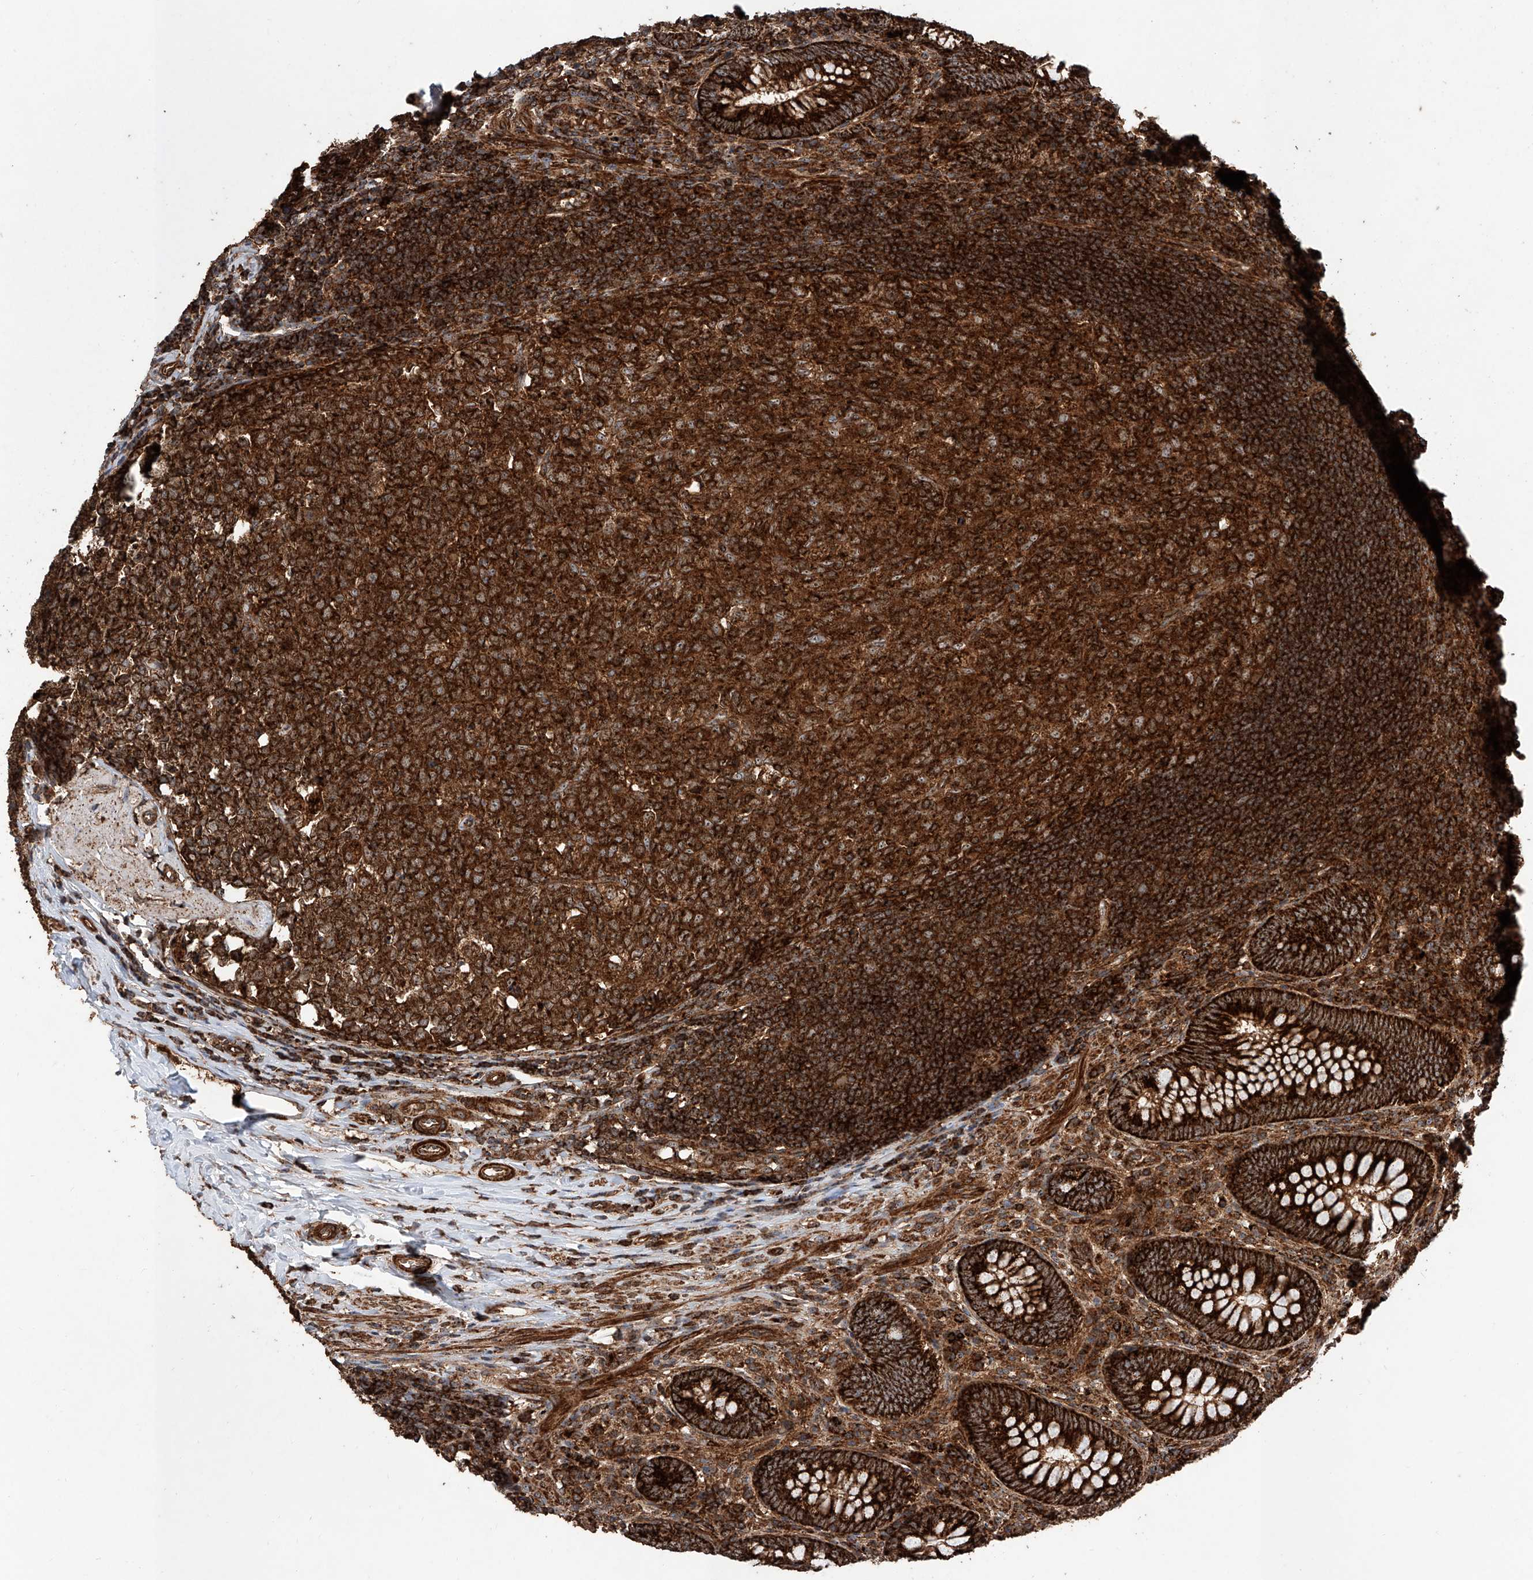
{"staining": {"intensity": "strong", "quantity": ">75%", "location": "cytoplasmic/membranous"}, "tissue": "appendix", "cell_type": "Glandular cells", "image_type": "normal", "snomed": [{"axis": "morphology", "description": "Normal tissue, NOS"}, {"axis": "topography", "description": "Appendix"}], "caption": "Protein analysis of benign appendix reveals strong cytoplasmic/membranous staining in approximately >75% of glandular cells.", "gene": "PISD", "patient": {"sex": "male", "age": 14}}